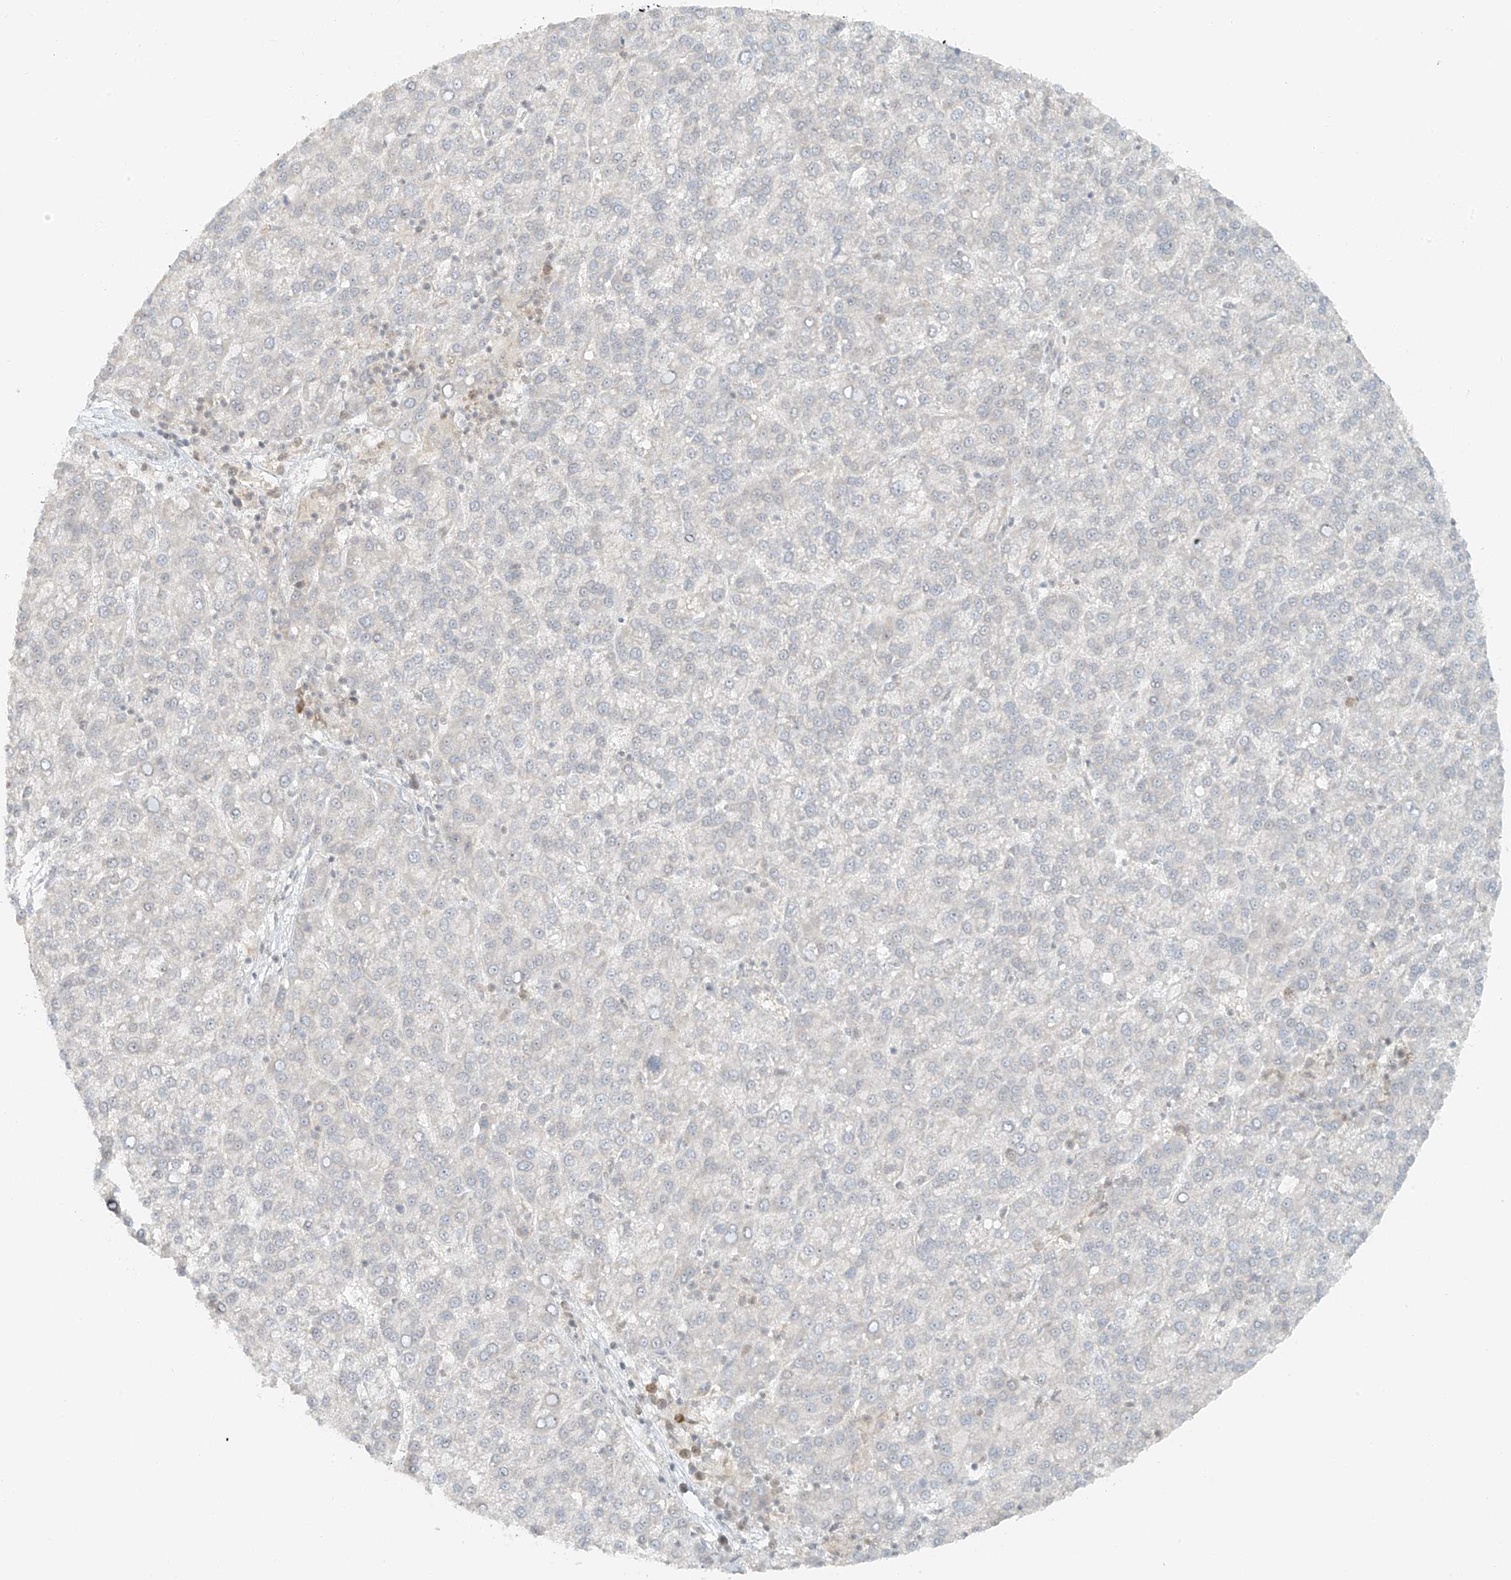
{"staining": {"intensity": "negative", "quantity": "none", "location": "none"}, "tissue": "liver cancer", "cell_type": "Tumor cells", "image_type": "cancer", "snomed": [{"axis": "morphology", "description": "Carcinoma, Hepatocellular, NOS"}, {"axis": "topography", "description": "Liver"}], "caption": "DAB immunohistochemical staining of liver cancer (hepatocellular carcinoma) shows no significant staining in tumor cells.", "gene": "MIPEP", "patient": {"sex": "female", "age": 58}}